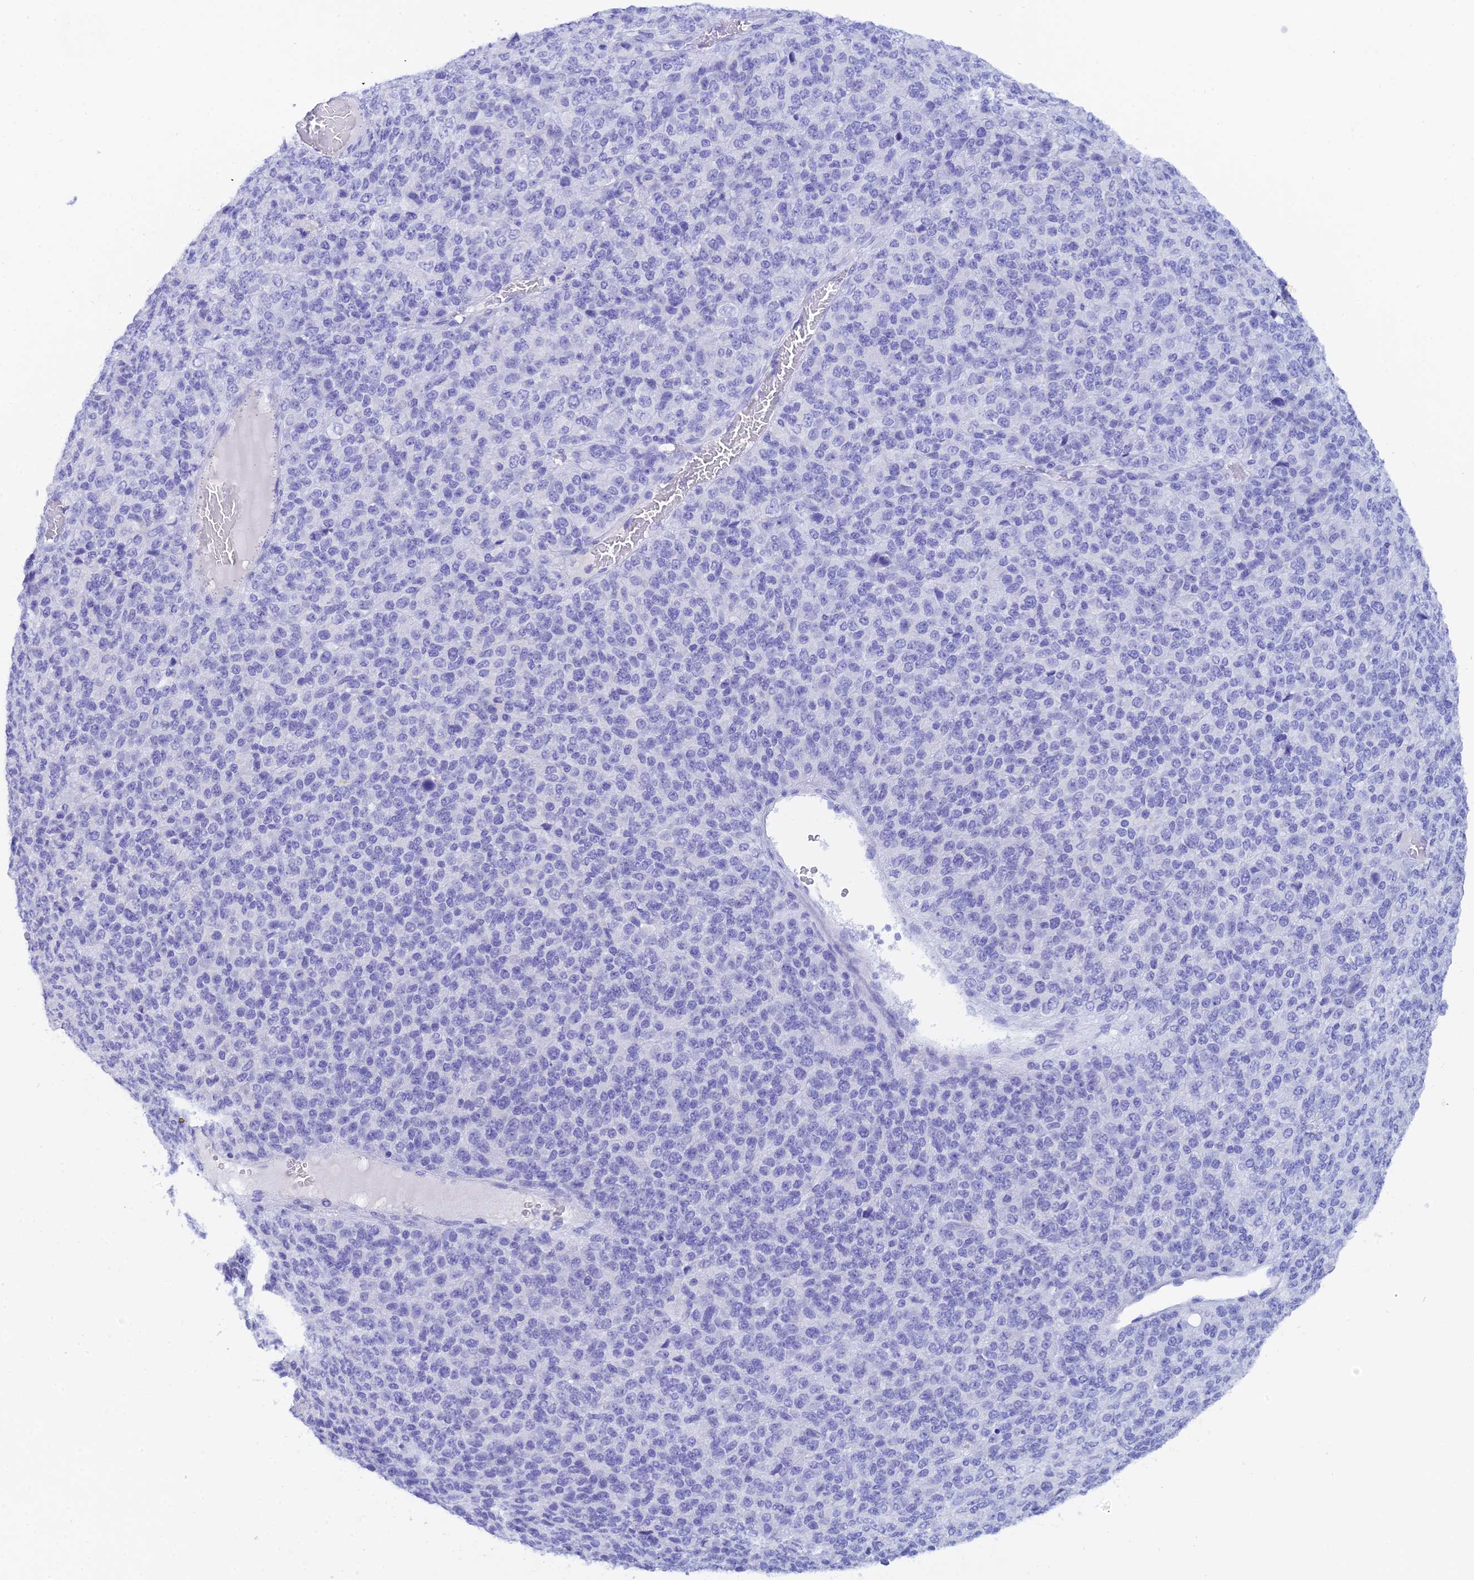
{"staining": {"intensity": "negative", "quantity": "none", "location": "none"}, "tissue": "melanoma", "cell_type": "Tumor cells", "image_type": "cancer", "snomed": [{"axis": "morphology", "description": "Malignant melanoma, Metastatic site"}, {"axis": "topography", "description": "Brain"}], "caption": "DAB immunohistochemical staining of human malignant melanoma (metastatic site) displays no significant expression in tumor cells.", "gene": "REG1A", "patient": {"sex": "female", "age": 56}}